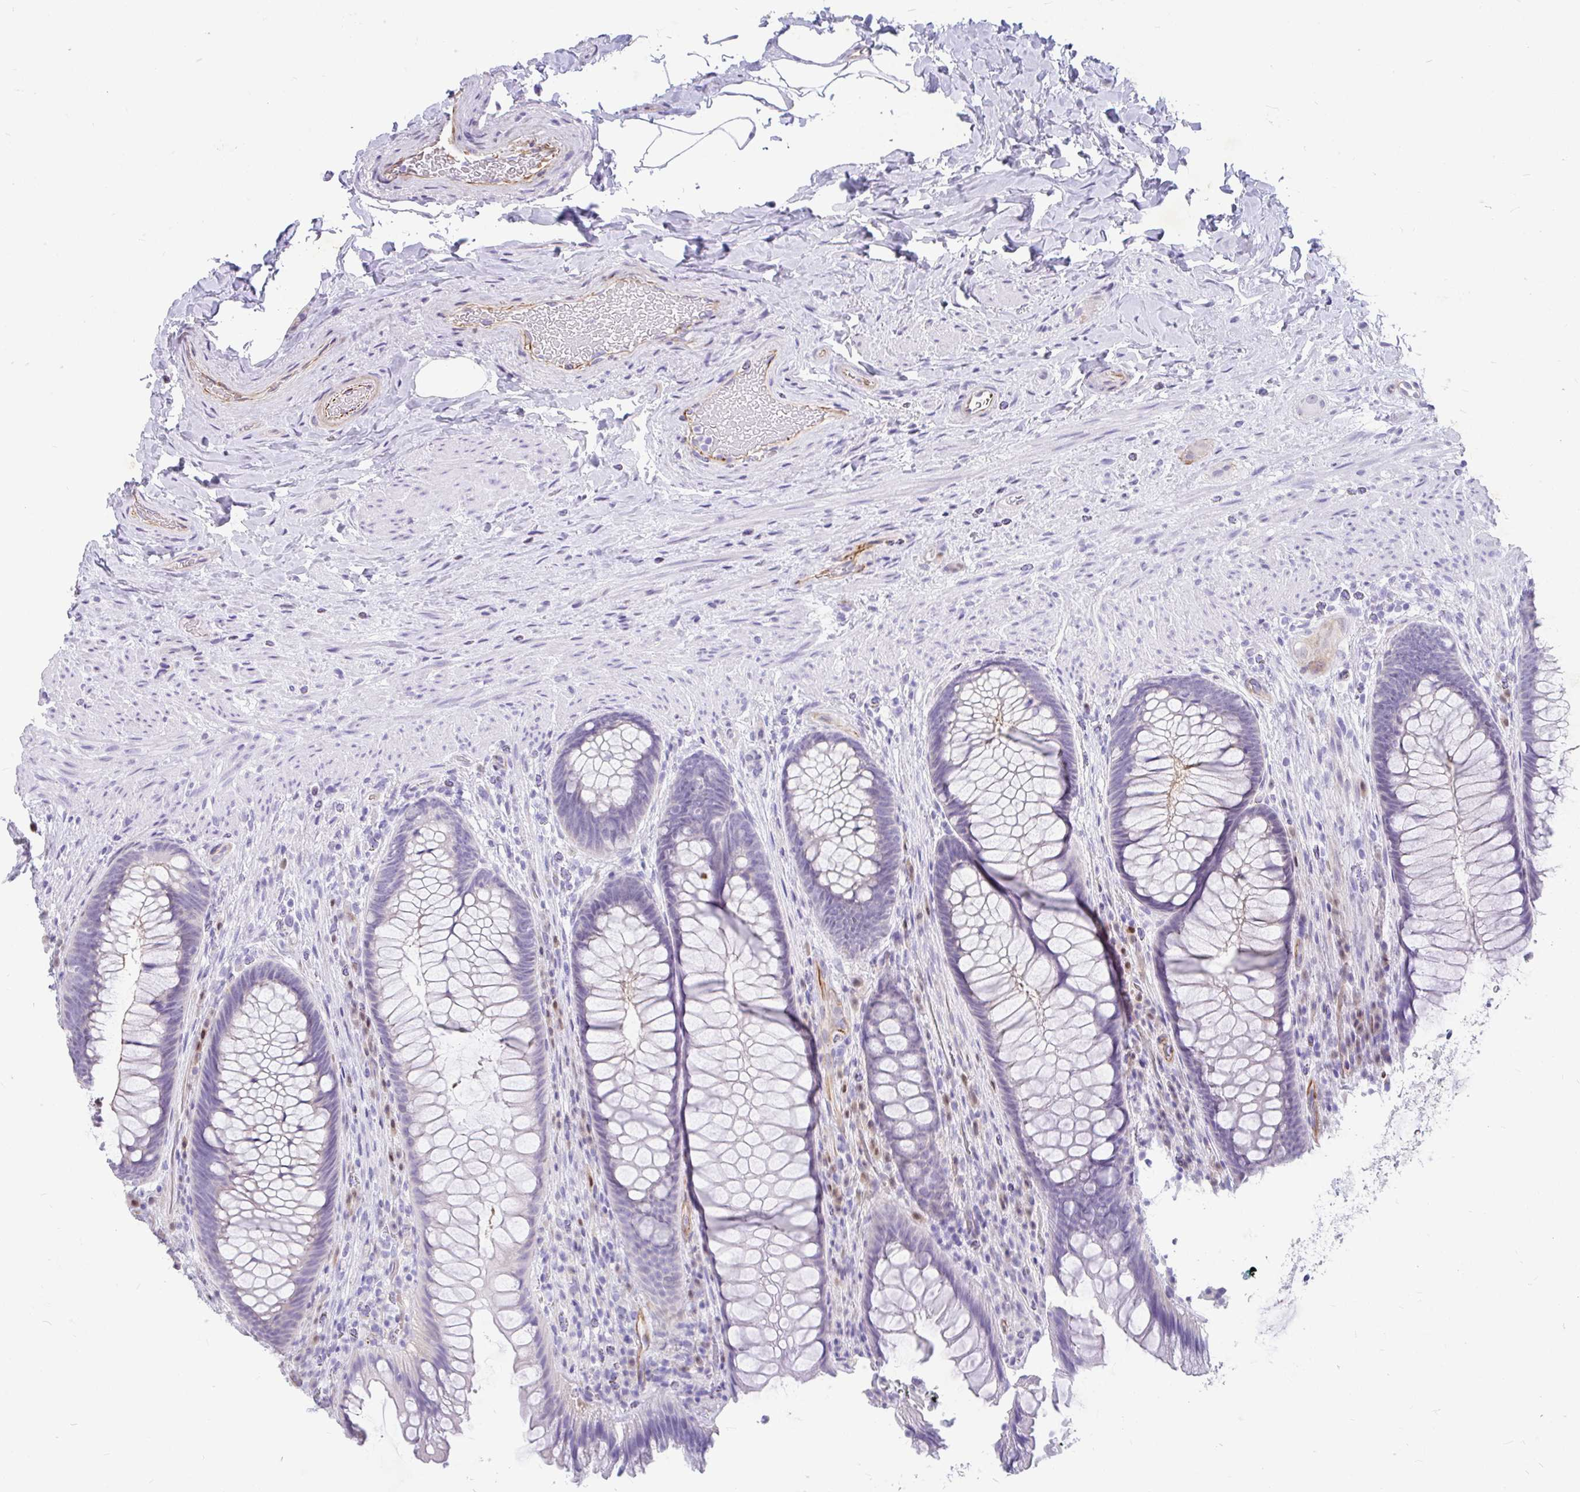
{"staining": {"intensity": "weak", "quantity": "<25%", "location": "cytoplasmic/membranous"}, "tissue": "rectum", "cell_type": "Glandular cells", "image_type": "normal", "snomed": [{"axis": "morphology", "description": "Normal tissue, NOS"}, {"axis": "topography", "description": "Rectum"}], "caption": "Image shows no significant protein positivity in glandular cells of unremarkable rectum.", "gene": "EML5", "patient": {"sex": "male", "age": 53}}